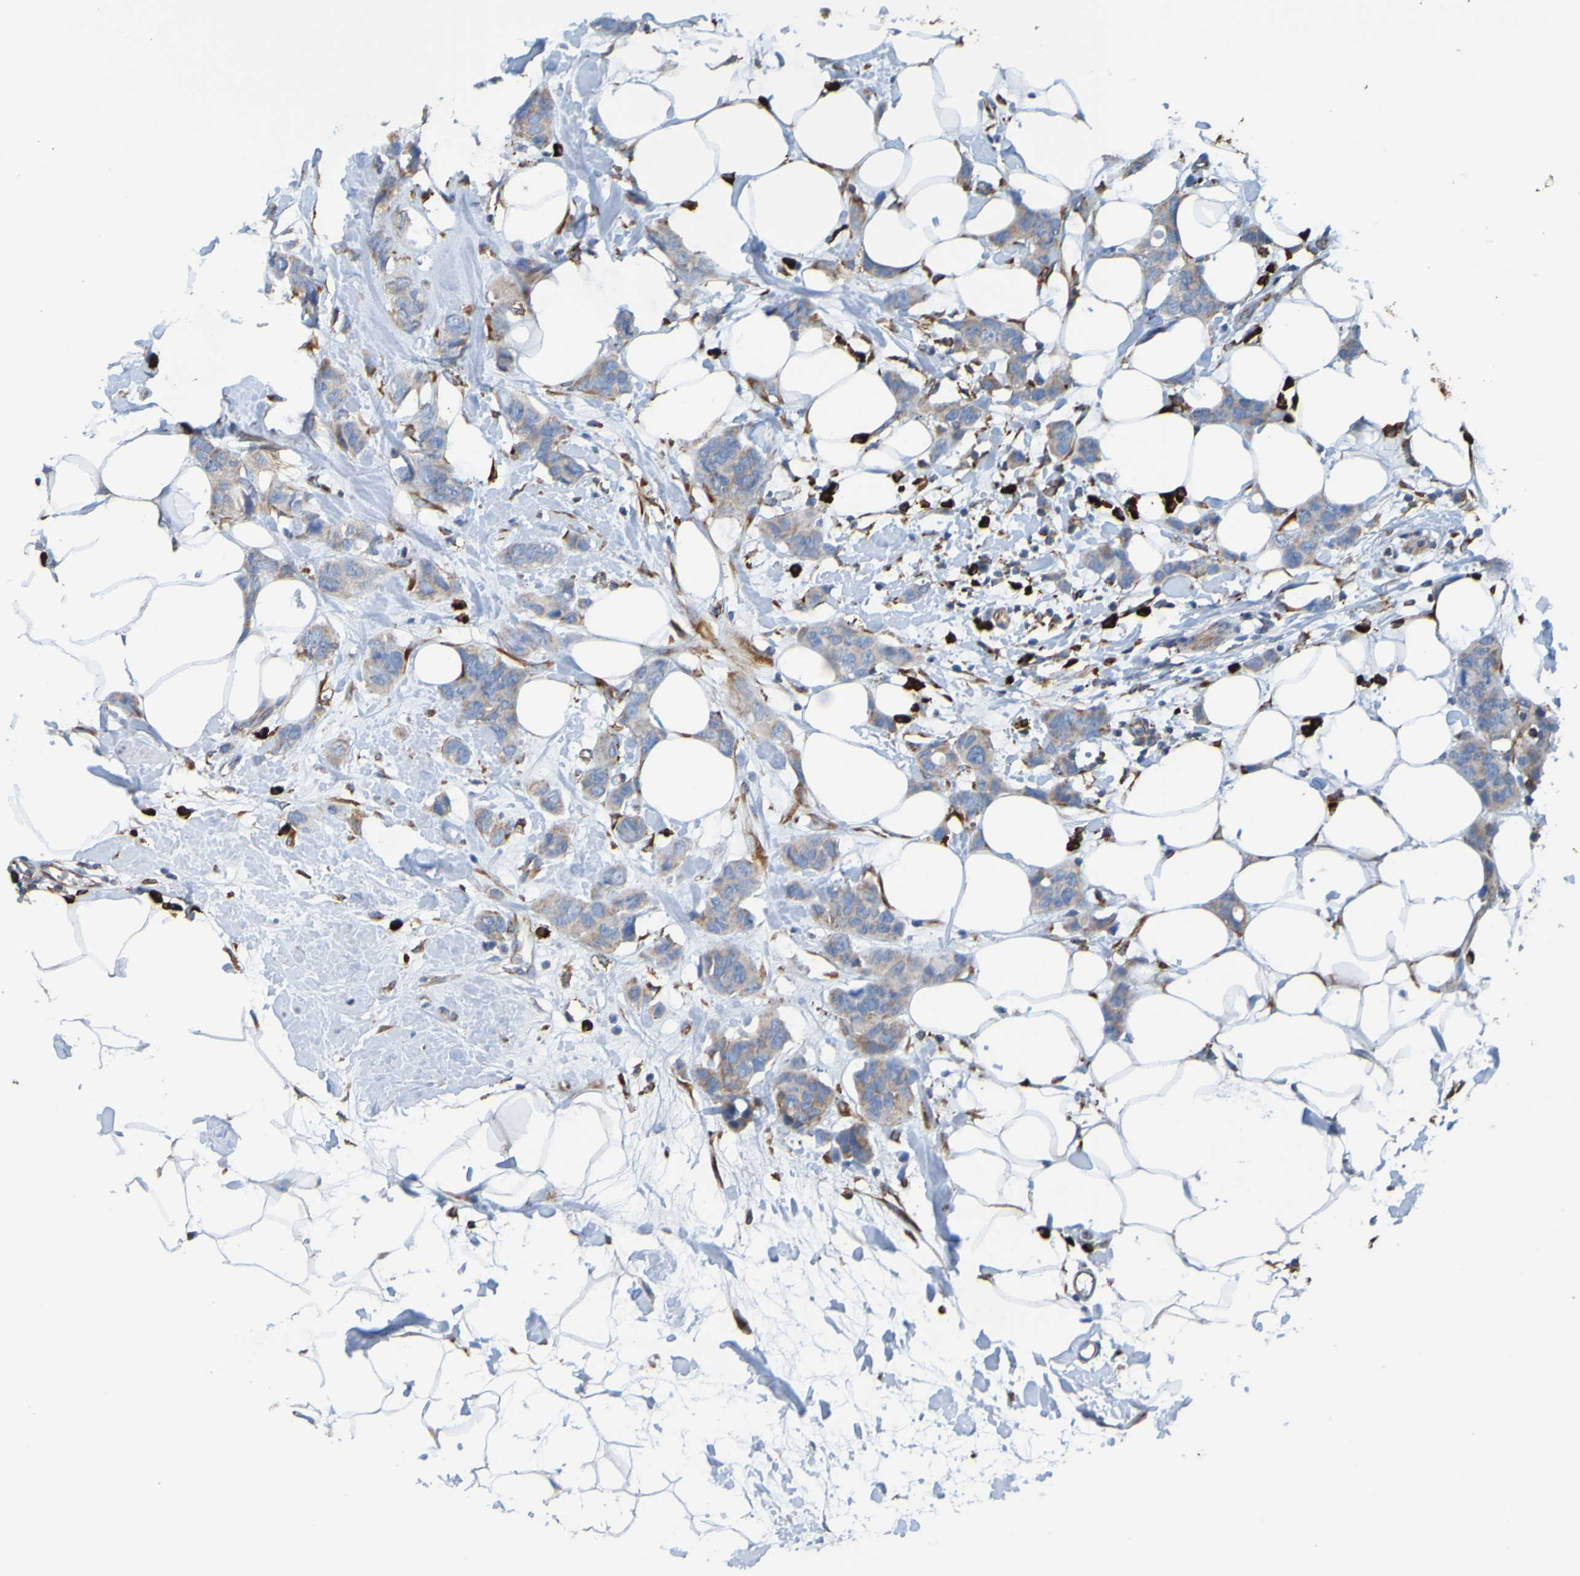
{"staining": {"intensity": "weak", "quantity": ">75%", "location": "cytoplasmic/membranous"}, "tissue": "breast cancer", "cell_type": "Tumor cells", "image_type": "cancer", "snomed": [{"axis": "morphology", "description": "Lobular carcinoma"}, {"axis": "topography", "description": "Breast"}], "caption": "IHC image of breast cancer (lobular carcinoma) stained for a protein (brown), which demonstrates low levels of weak cytoplasmic/membranous positivity in approximately >75% of tumor cells.", "gene": "SSR1", "patient": {"sex": "female", "age": 64}}